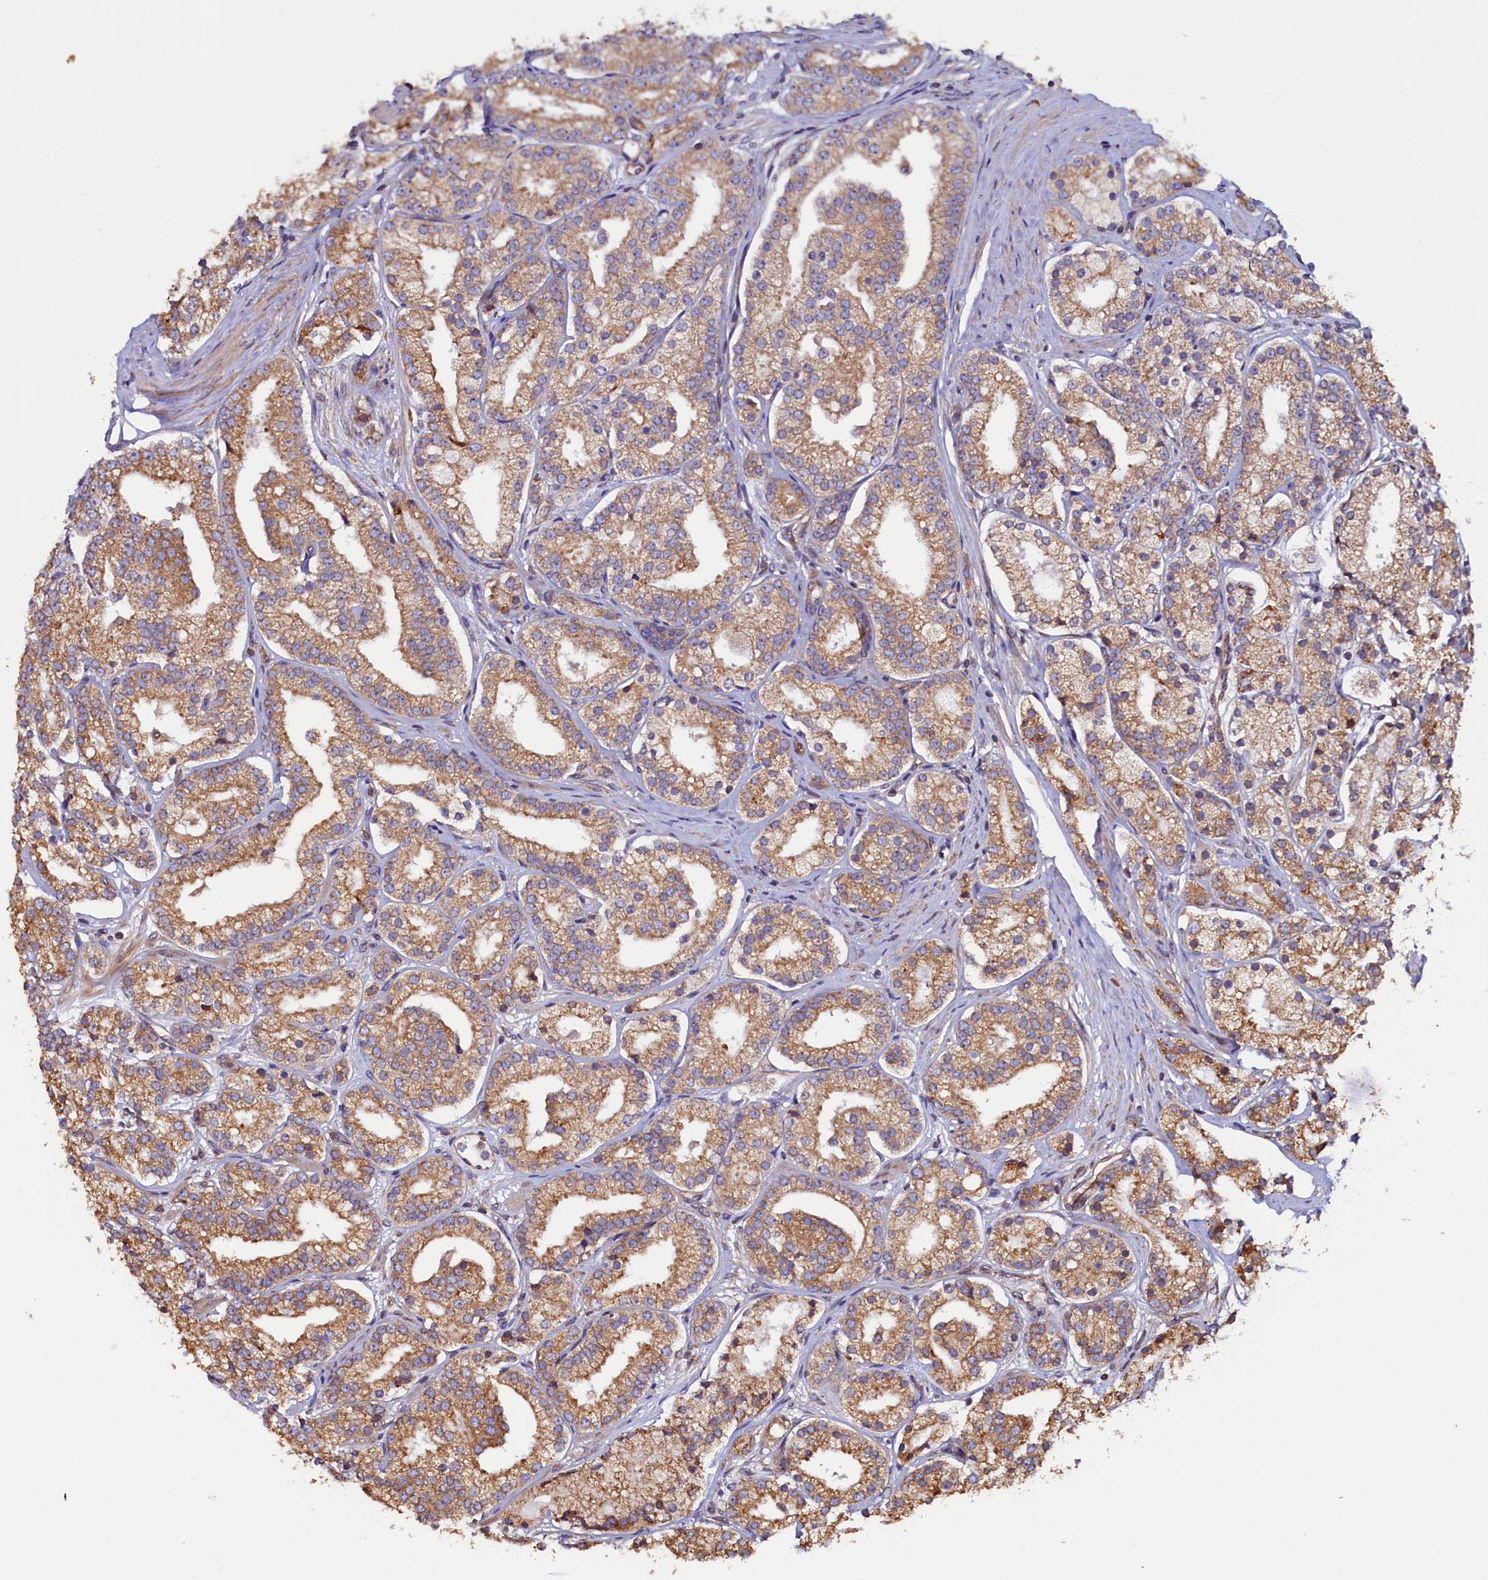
{"staining": {"intensity": "moderate", "quantity": ">75%", "location": "cytoplasmic/membranous"}, "tissue": "prostate cancer", "cell_type": "Tumor cells", "image_type": "cancer", "snomed": [{"axis": "morphology", "description": "Adenocarcinoma, High grade"}, {"axis": "topography", "description": "Prostate"}], "caption": "A brown stain shows moderate cytoplasmic/membranous positivity of a protein in prostate high-grade adenocarcinoma tumor cells.", "gene": "ATXN2L", "patient": {"sex": "male", "age": 69}}